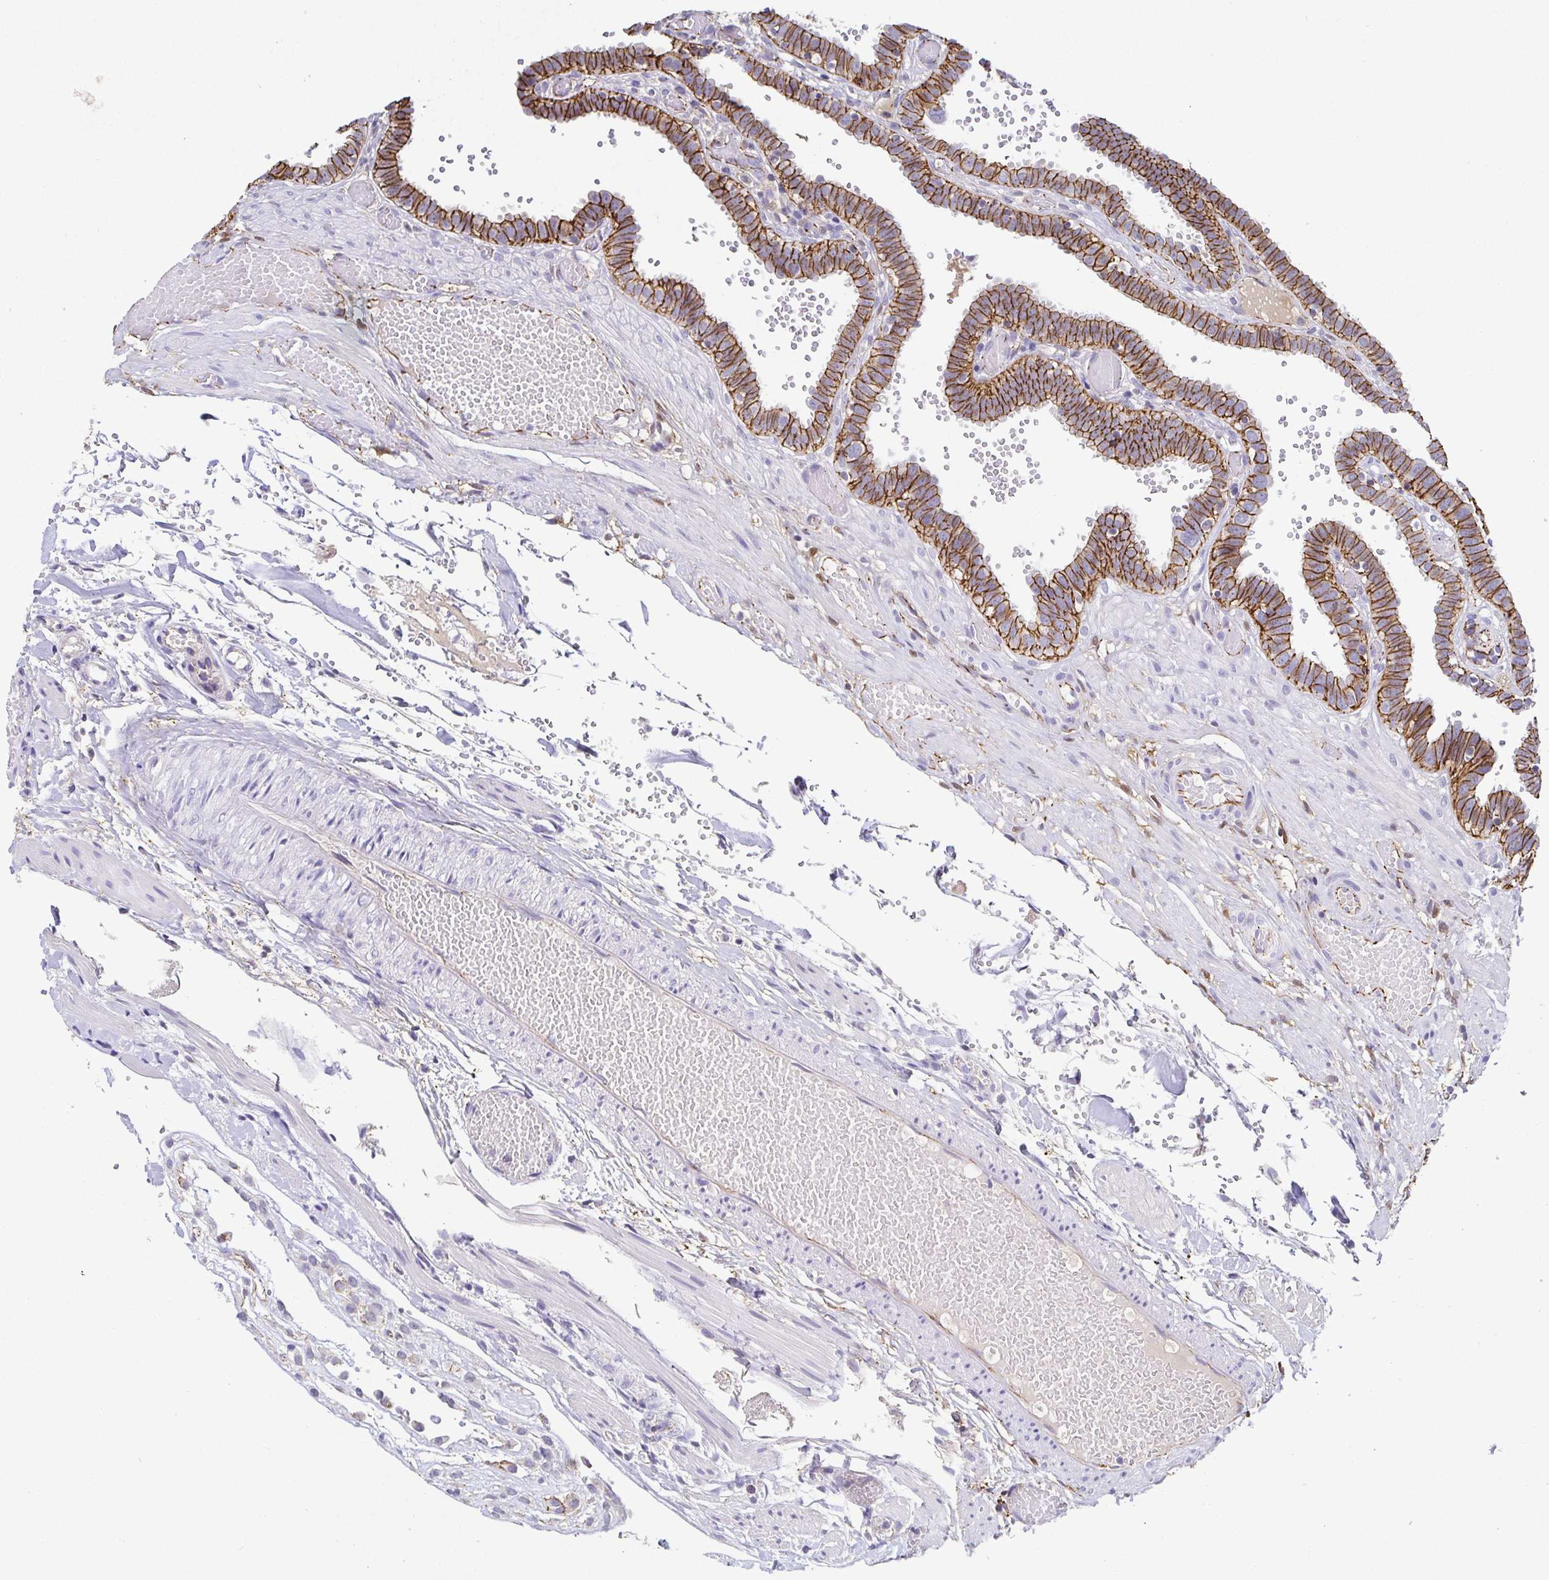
{"staining": {"intensity": "moderate", "quantity": ">75%", "location": "cytoplasmic/membranous"}, "tissue": "fallopian tube", "cell_type": "Glandular cells", "image_type": "normal", "snomed": [{"axis": "morphology", "description": "Normal tissue, NOS"}, {"axis": "topography", "description": "Fallopian tube"}], "caption": "Protein expression analysis of benign human fallopian tube reveals moderate cytoplasmic/membranous staining in about >75% of glandular cells.", "gene": "PIWIL3", "patient": {"sex": "female", "age": 37}}